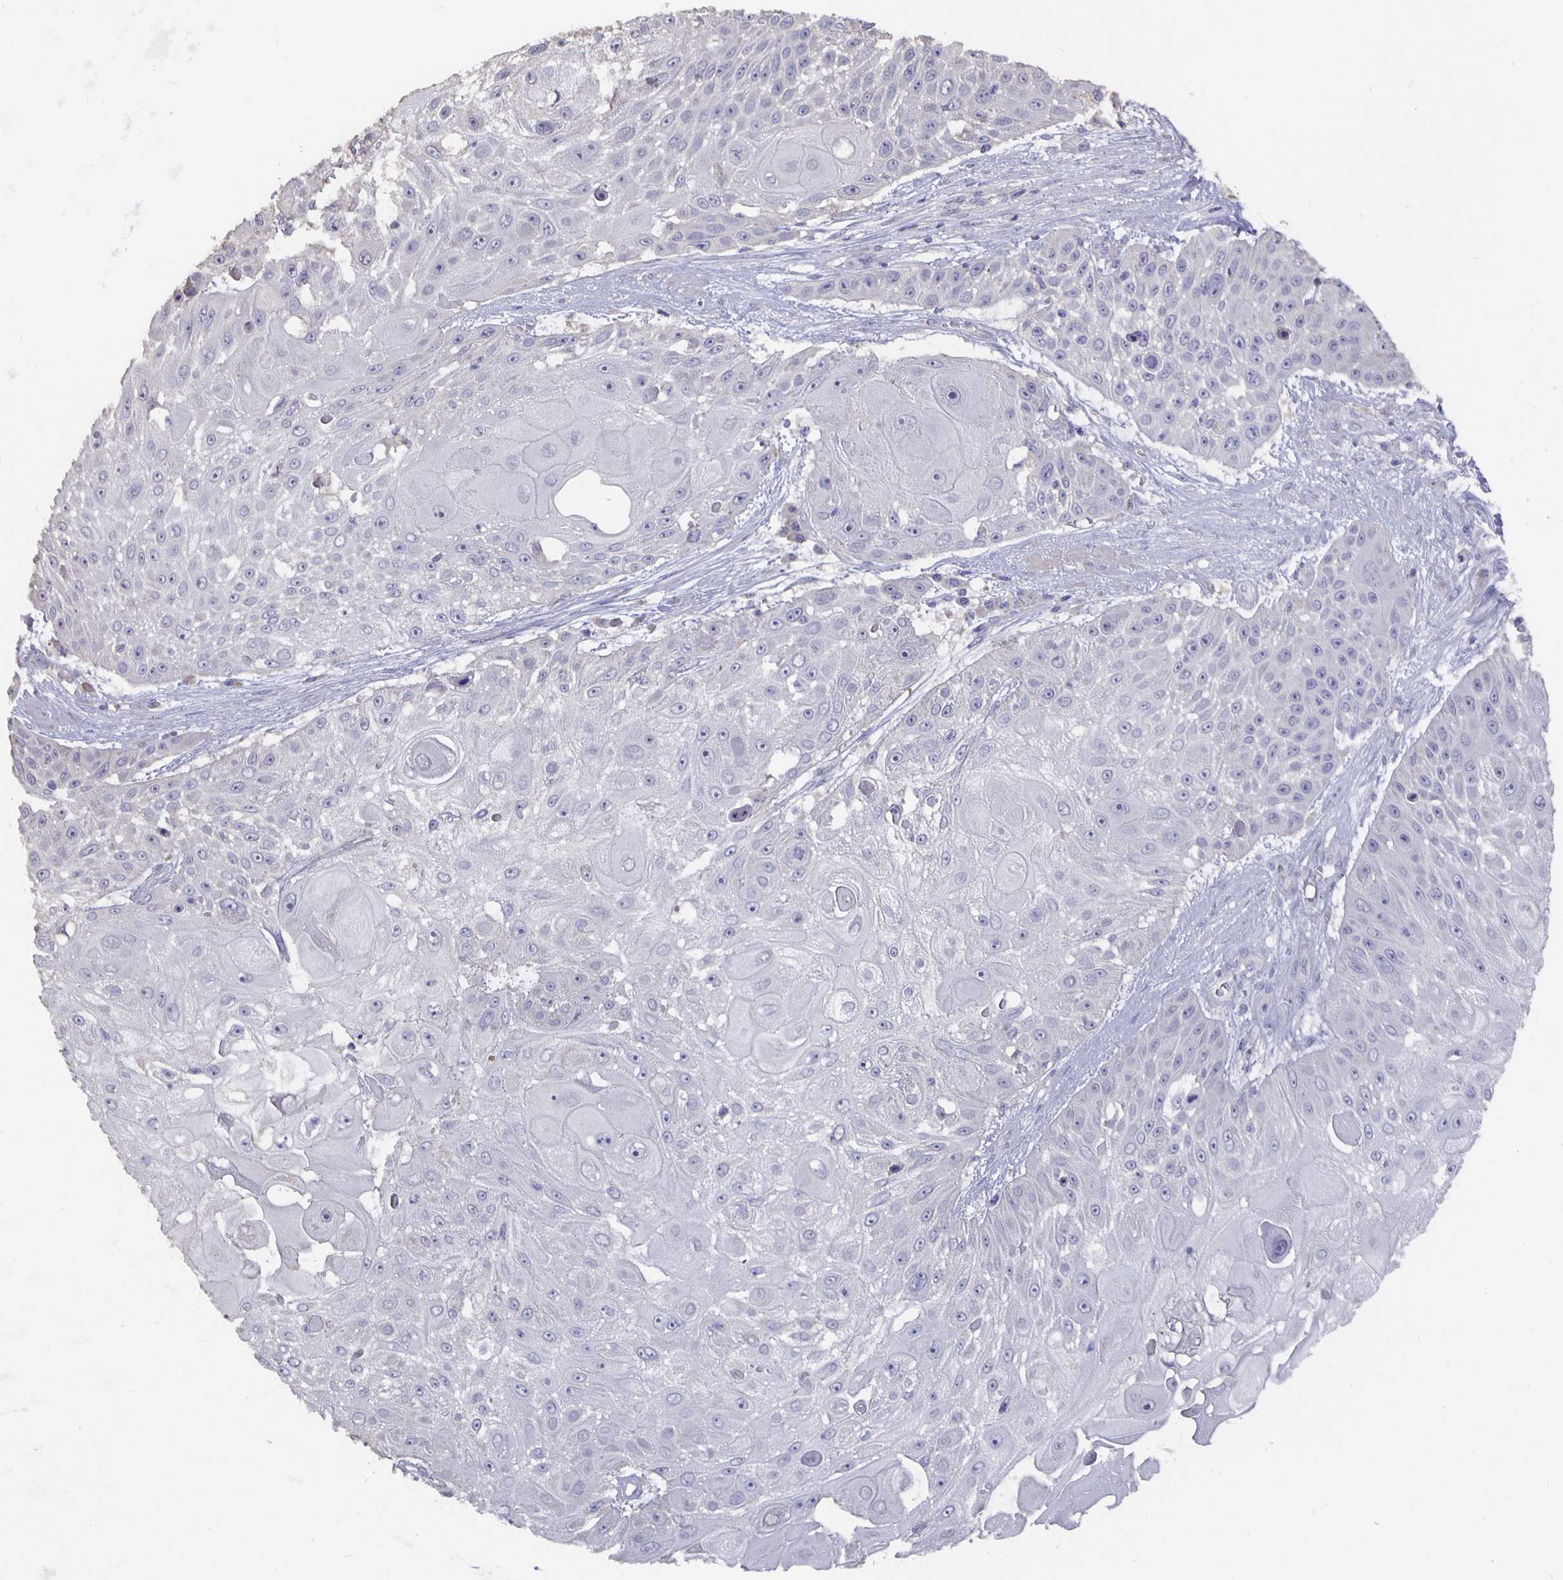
{"staining": {"intensity": "negative", "quantity": "none", "location": "none"}, "tissue": "skin cancer", "cell_type": "Tumor cells", "image_type": "cancer", "snomed": [{"axis": "morphology", "description": "Squamous cell carcinoma, NOS"}, {"axis": "topography", "description": "Skin"}], "caption": "A micrograph of skin cancer stained for a protein shows no brown staining in tumor cells.", "gene": "CFAP74", "patient": {"sex": "female", "age": 86}}